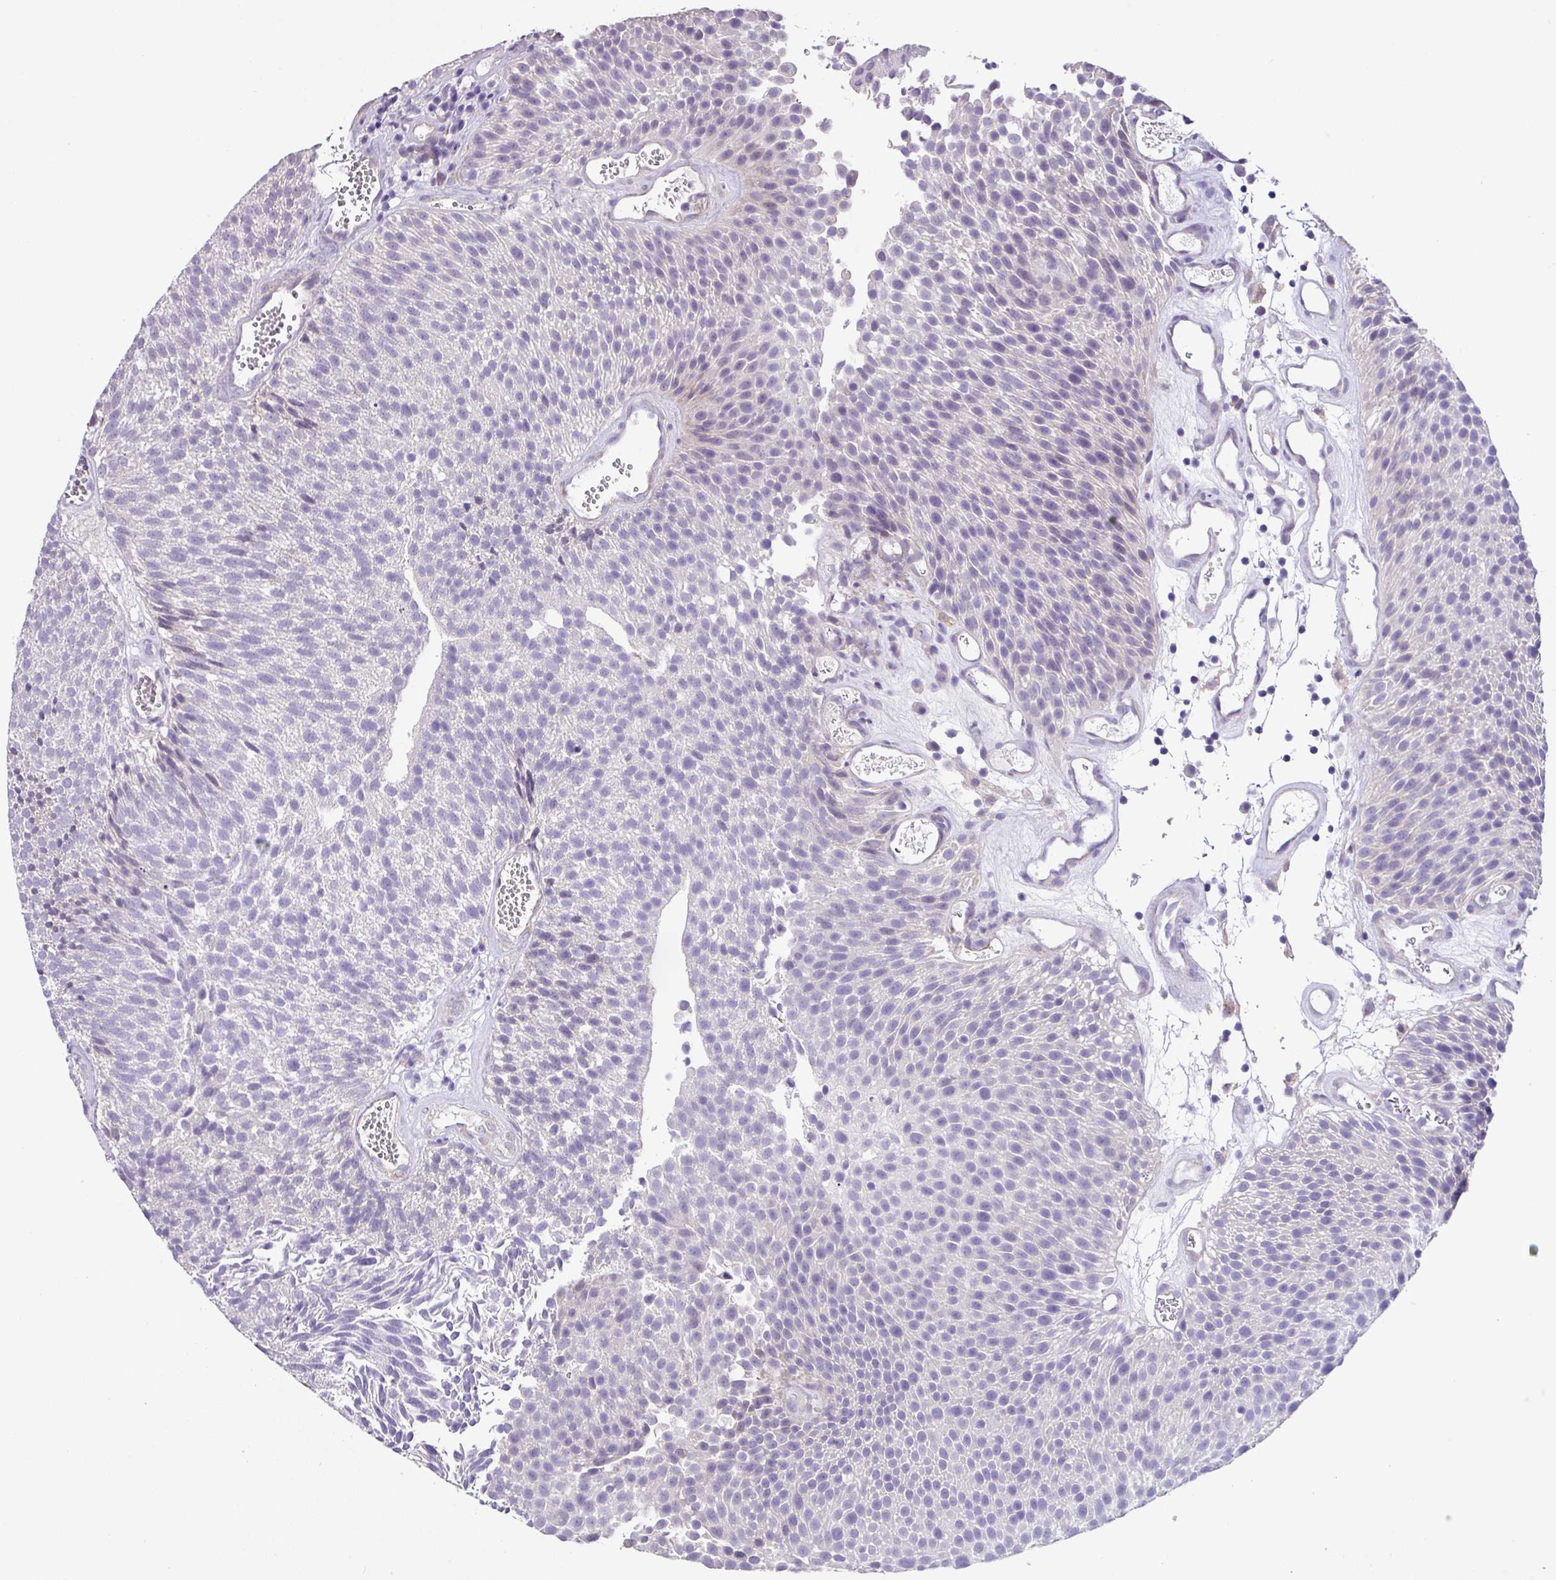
{"staining": {"intensity": "negative", "quantity": "none", "location": "none"}, "tissue": "urothelial cancer", "cell_type": "Tumor cells", "image_type": "cancer", "snomed": [{"axis": "morphology", "description": "Urothelial carcinoma, Low grade"}, {"axis": "topography", "description": "Urinary bladder"}], "caption": "Immunohistochemistry (IHC) histopathology image of neoplastic tissue: human urothelial cancer stained with DAB (3,3'-diaminobenzidine) demonstrates no significant protein staining in tumor cells. The staining was performed using DAB (3,3'-diaminobenzidine) to visualize the protein expression in brown, while the nuclei were stained in blue with hematoxylin (Magnification: 20x).", "gene": "ZG16", "patient": {"sex": "female", "age": 79}}